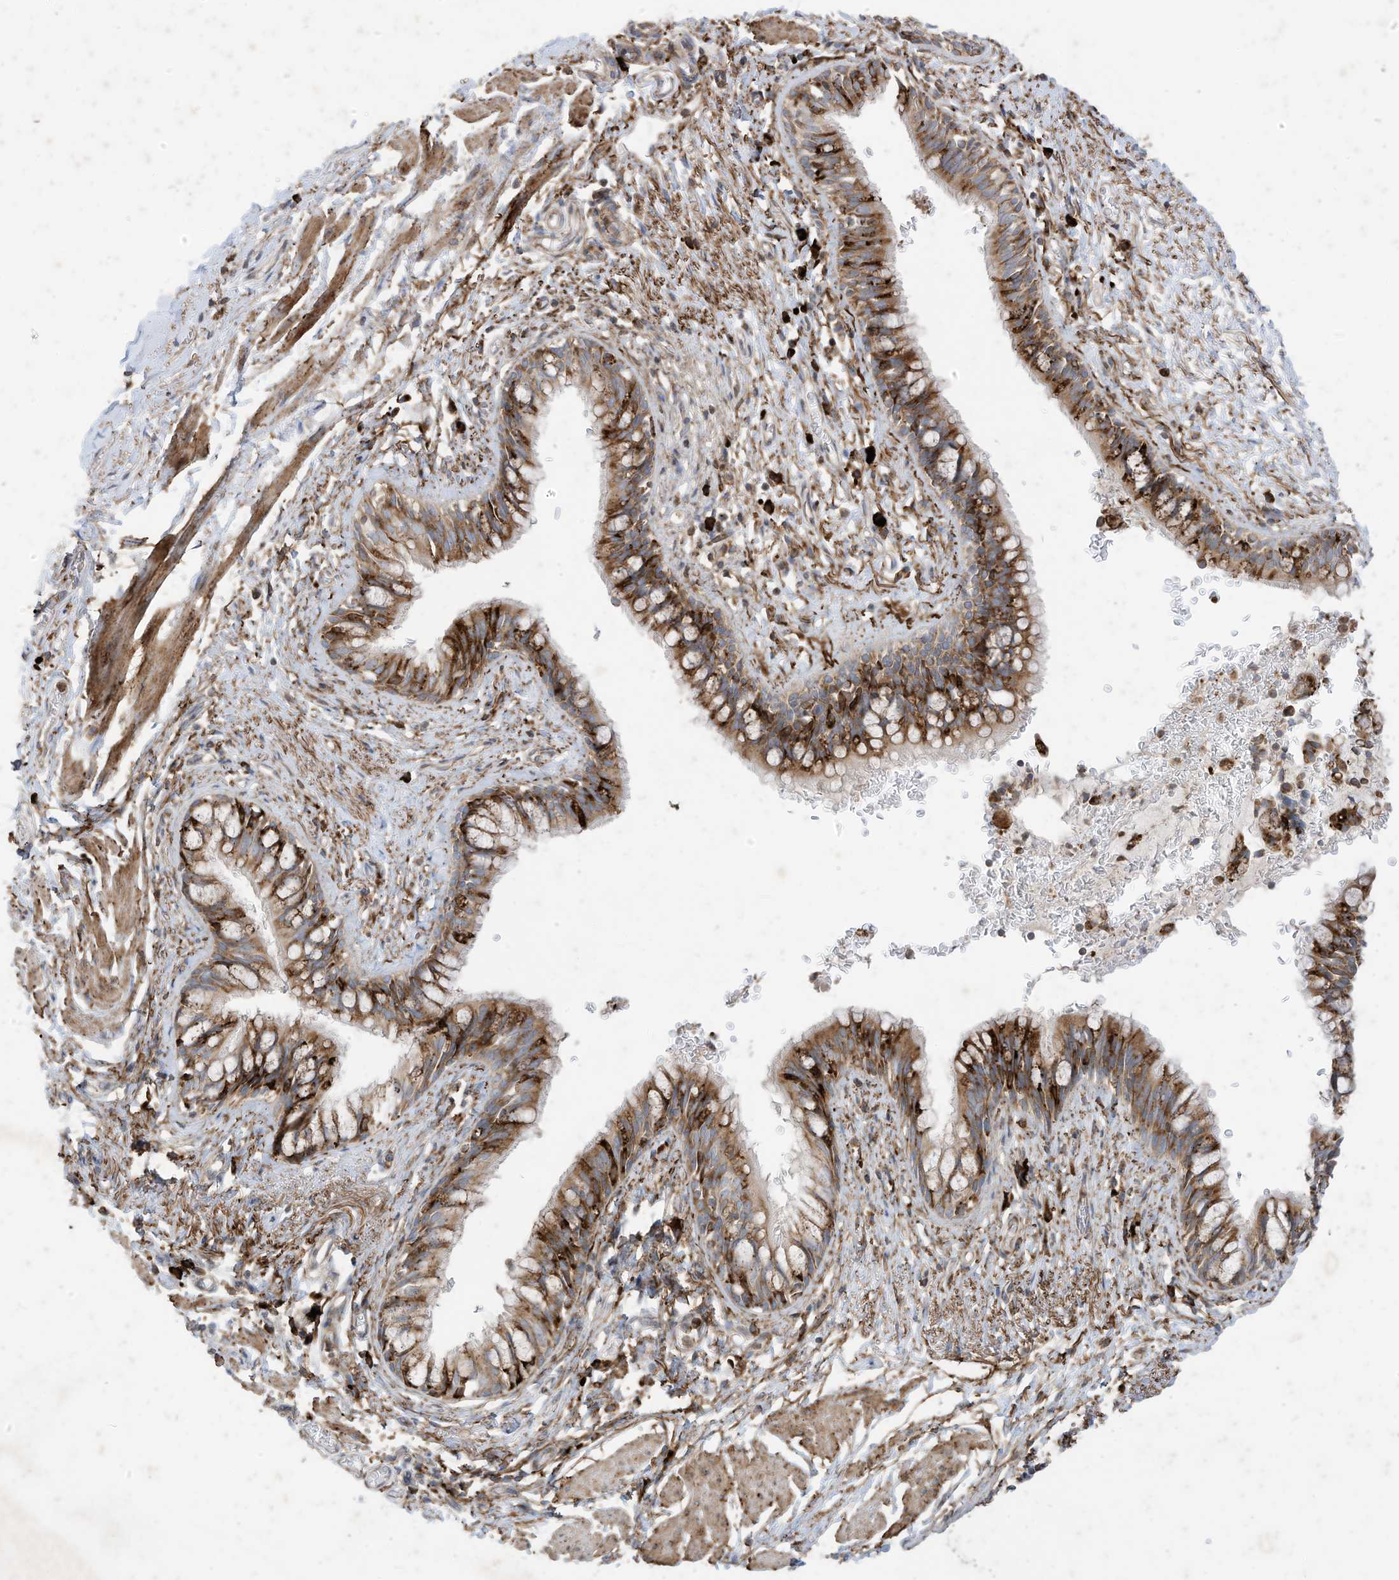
{"staining": {"intensity": "moderate", "quantity": ">75%", "location": "cytoplasmic/membranous"}, "tissue": "bronchus", "cell_type": "Respiratory epithelial cells", "image_type": "normal", "snomed": [{"axis": "morphology", "description": "Normal tissue, NOS"}, {"axis": "topography", "description": "Cartilage tissue"}, {"axis": "topography", "description": "Bronchus"}], "caption": "Protein expression analysis of unremarkable human bronchus reveals moderate cytoplasmic/membranous expression in about >75% of respiratory epithelial cells.", "gene": "TRNAU1AP", "patient": {"sex": "female", "age": 36}}